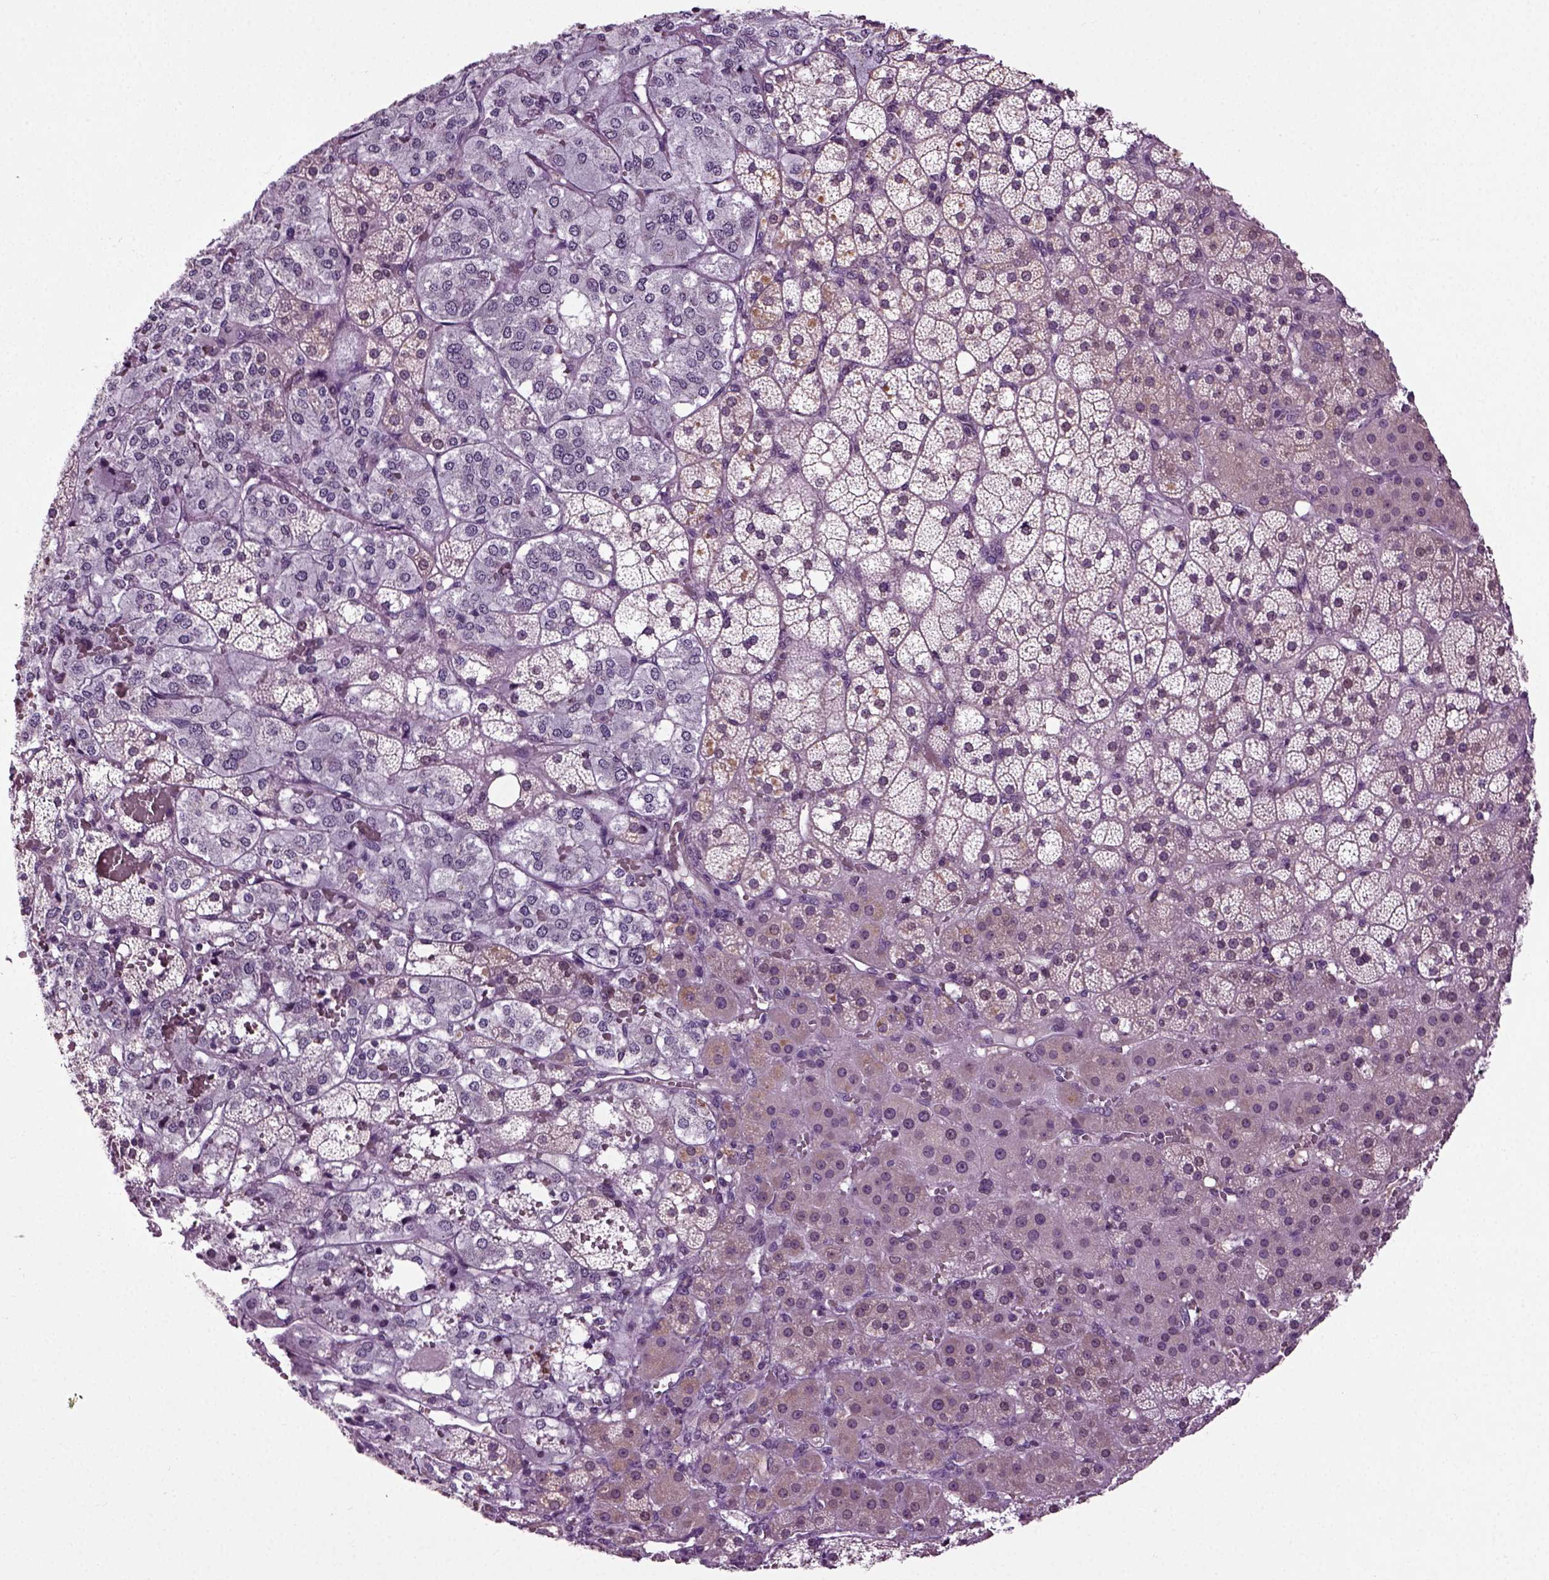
{"staining": {"intensity": "weak", "quantity": "<25%", "location": "cytoplasmic/membranous"}, "tissue": "adrenal gland", "cell_type": "Glandular cells", "image_type": "normal", "snomed": [{"axis": "morphology", "description": "Normal tissue, NOS"}, {"axis": "topography", "description": "Adrenal gland"}], "caption": "A histopathology image of adrenal gland stained for a protein shows no brown staining in glandular cells. (DAB (3,3'-diaminobenzidine) immunohistochemistry (IHC) with hematoxylin counter stain).", "gene": "KNSTRN", "patient": {"sex": "male", "age": 53}}